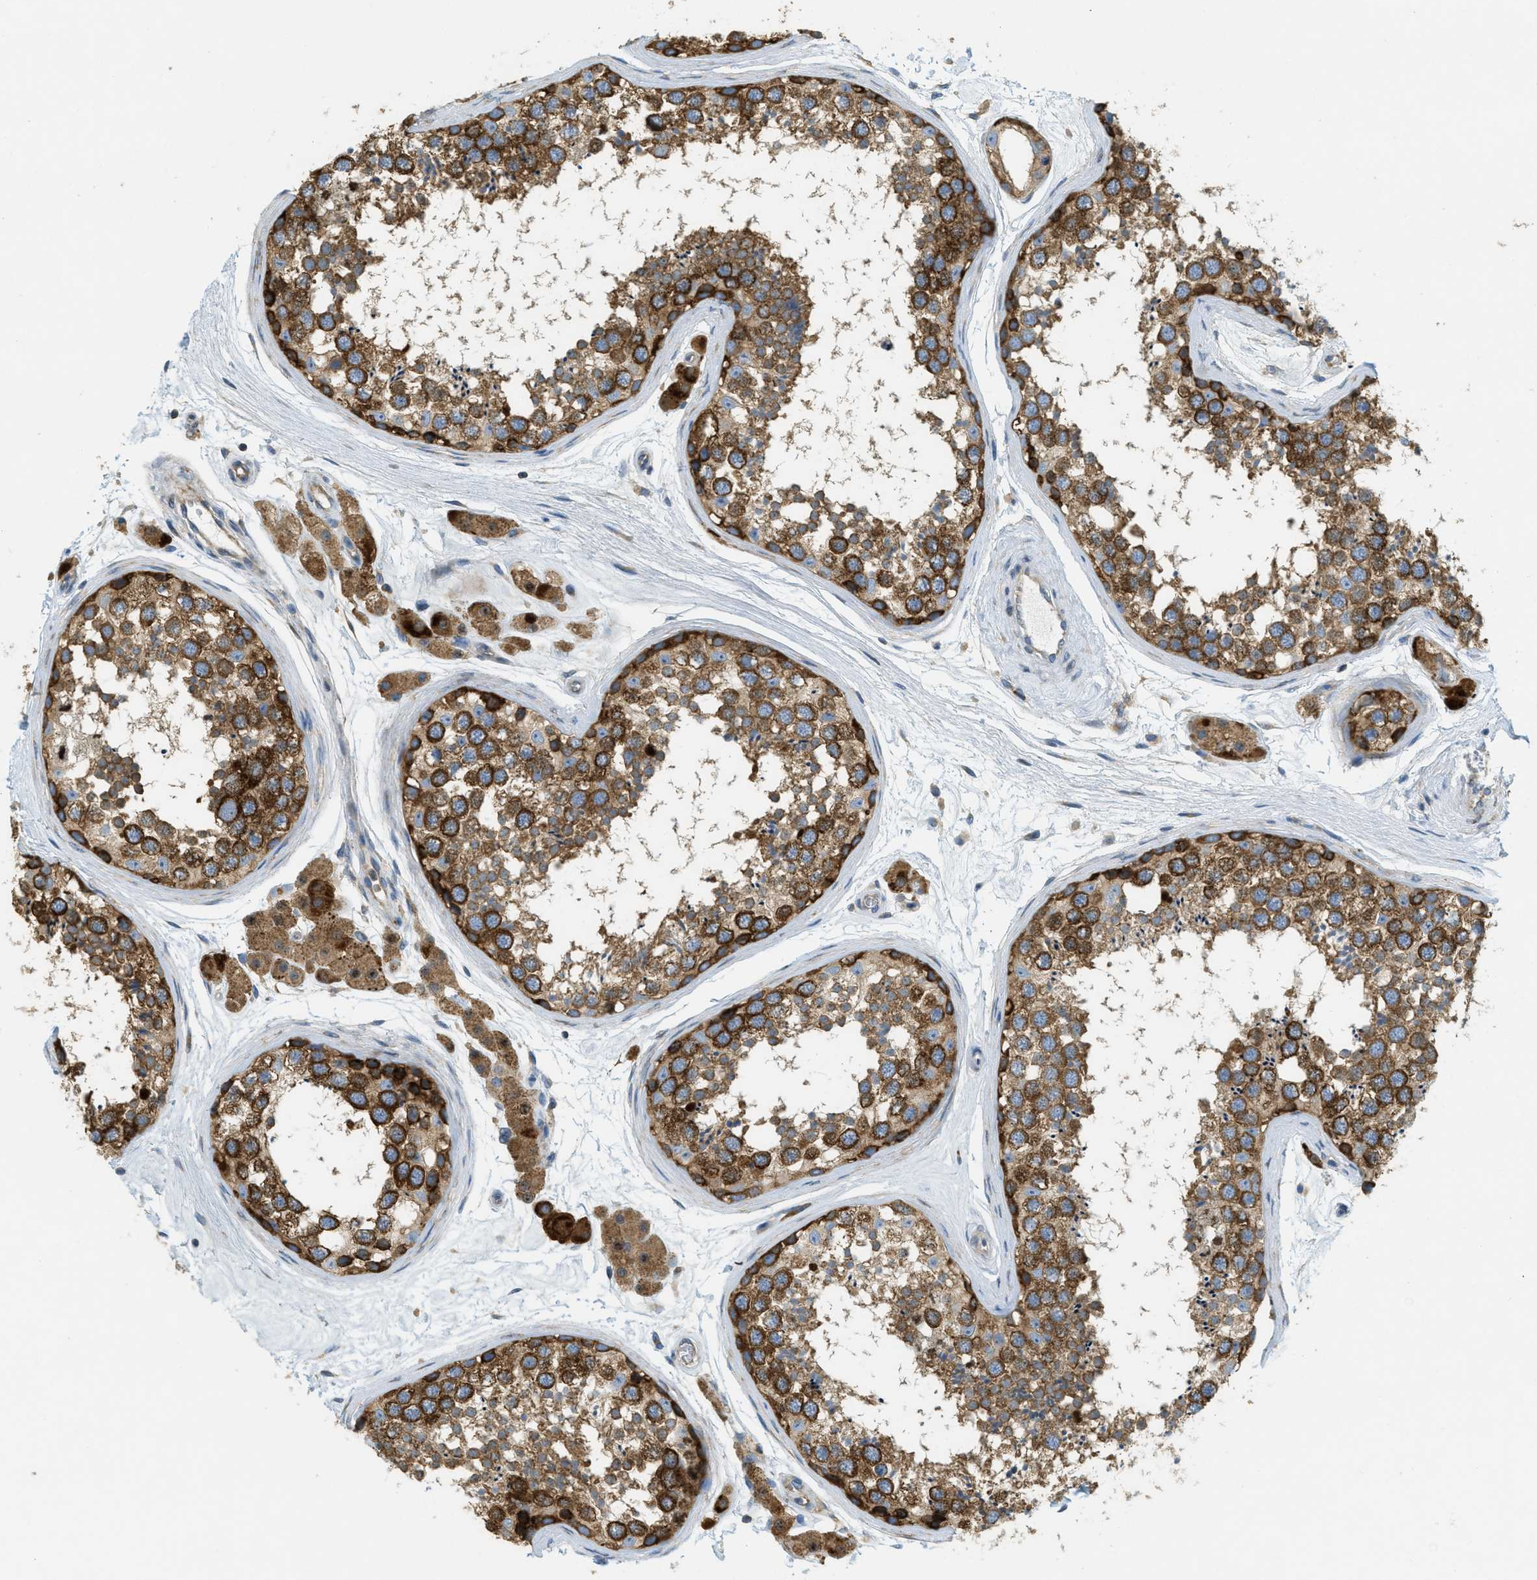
{"staining": {"intensity": "moderate", "quantity": ">75%", "location": "cytoplasmic/membranous"}, "tissue": "testis", "cell_type": "Cells in seminiferous ducts", "image_type": "normal", "snomed": [{"axis": "morphology", "description": "Normal tissue, NOS"}, {"axis": "topography", "description": "Testis"}], "caption": "DAB immunohistochemical staining of unremarkable testis exhibits moderate cytoplasmic/membranous protein positivity in approximately >75% of cells in seminiferous ducts.", "gene": "ABCF1", "patient": {"sex": "male", "age": 56}}